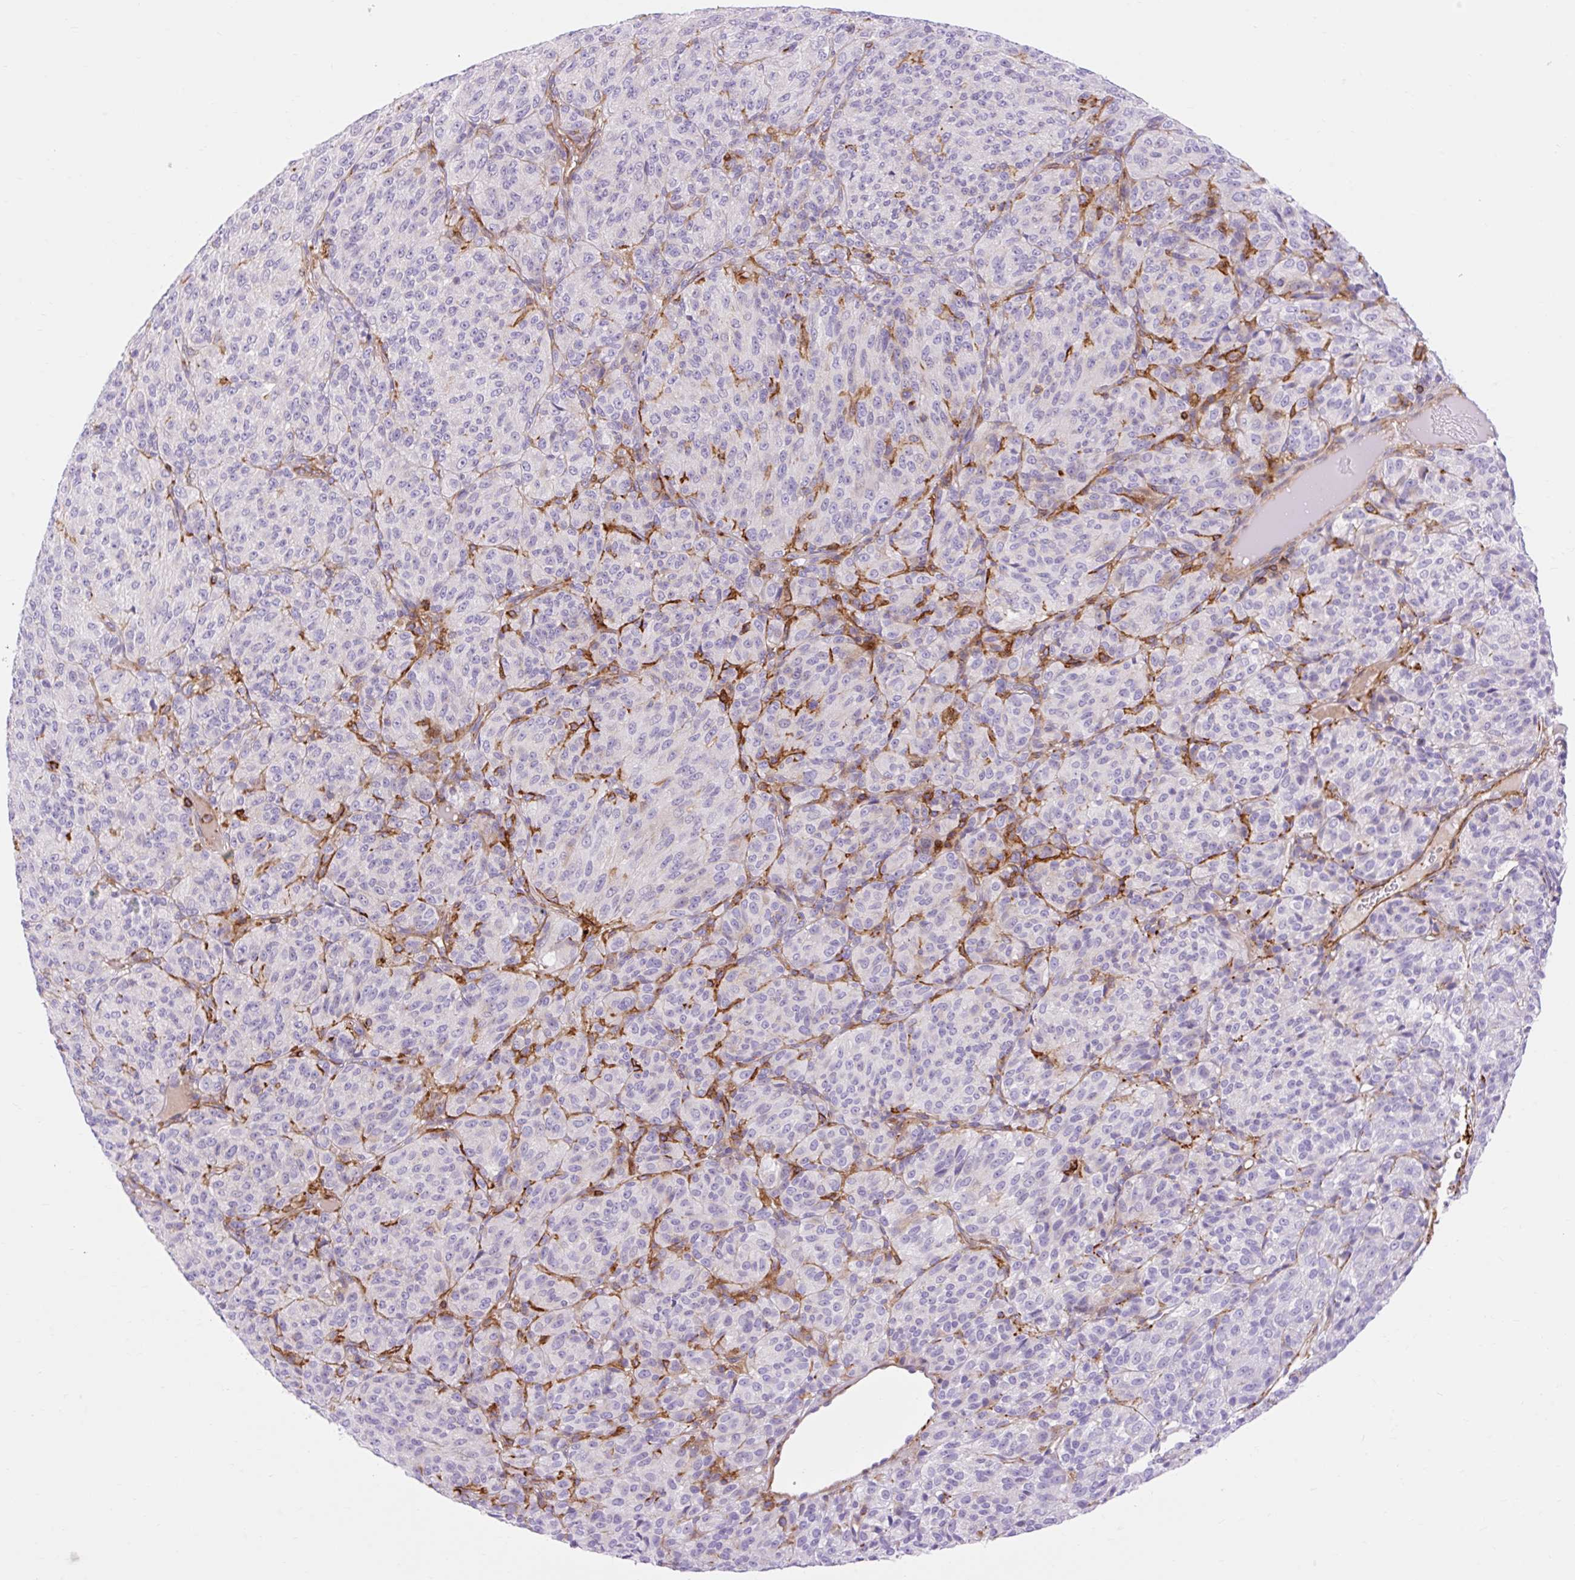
{"staining": {"intensity": "negative", "quantity": "none", "location": "none"}, "tissue": "melanoma", "cell_type": "Tumor cells", "image_type": "cancer", "snomed": [{"axis": "morphology", "description": "Malignant melanoma, Metastatic site"}, {"axis": "topography", "description": "Brain"}], "caption": "Immunohistochemical staining of human melanoma displays no significant expression in tumor cells.", "gene": "CORO7-PAM16", "patient": {"sex": "female", "age": 56}}